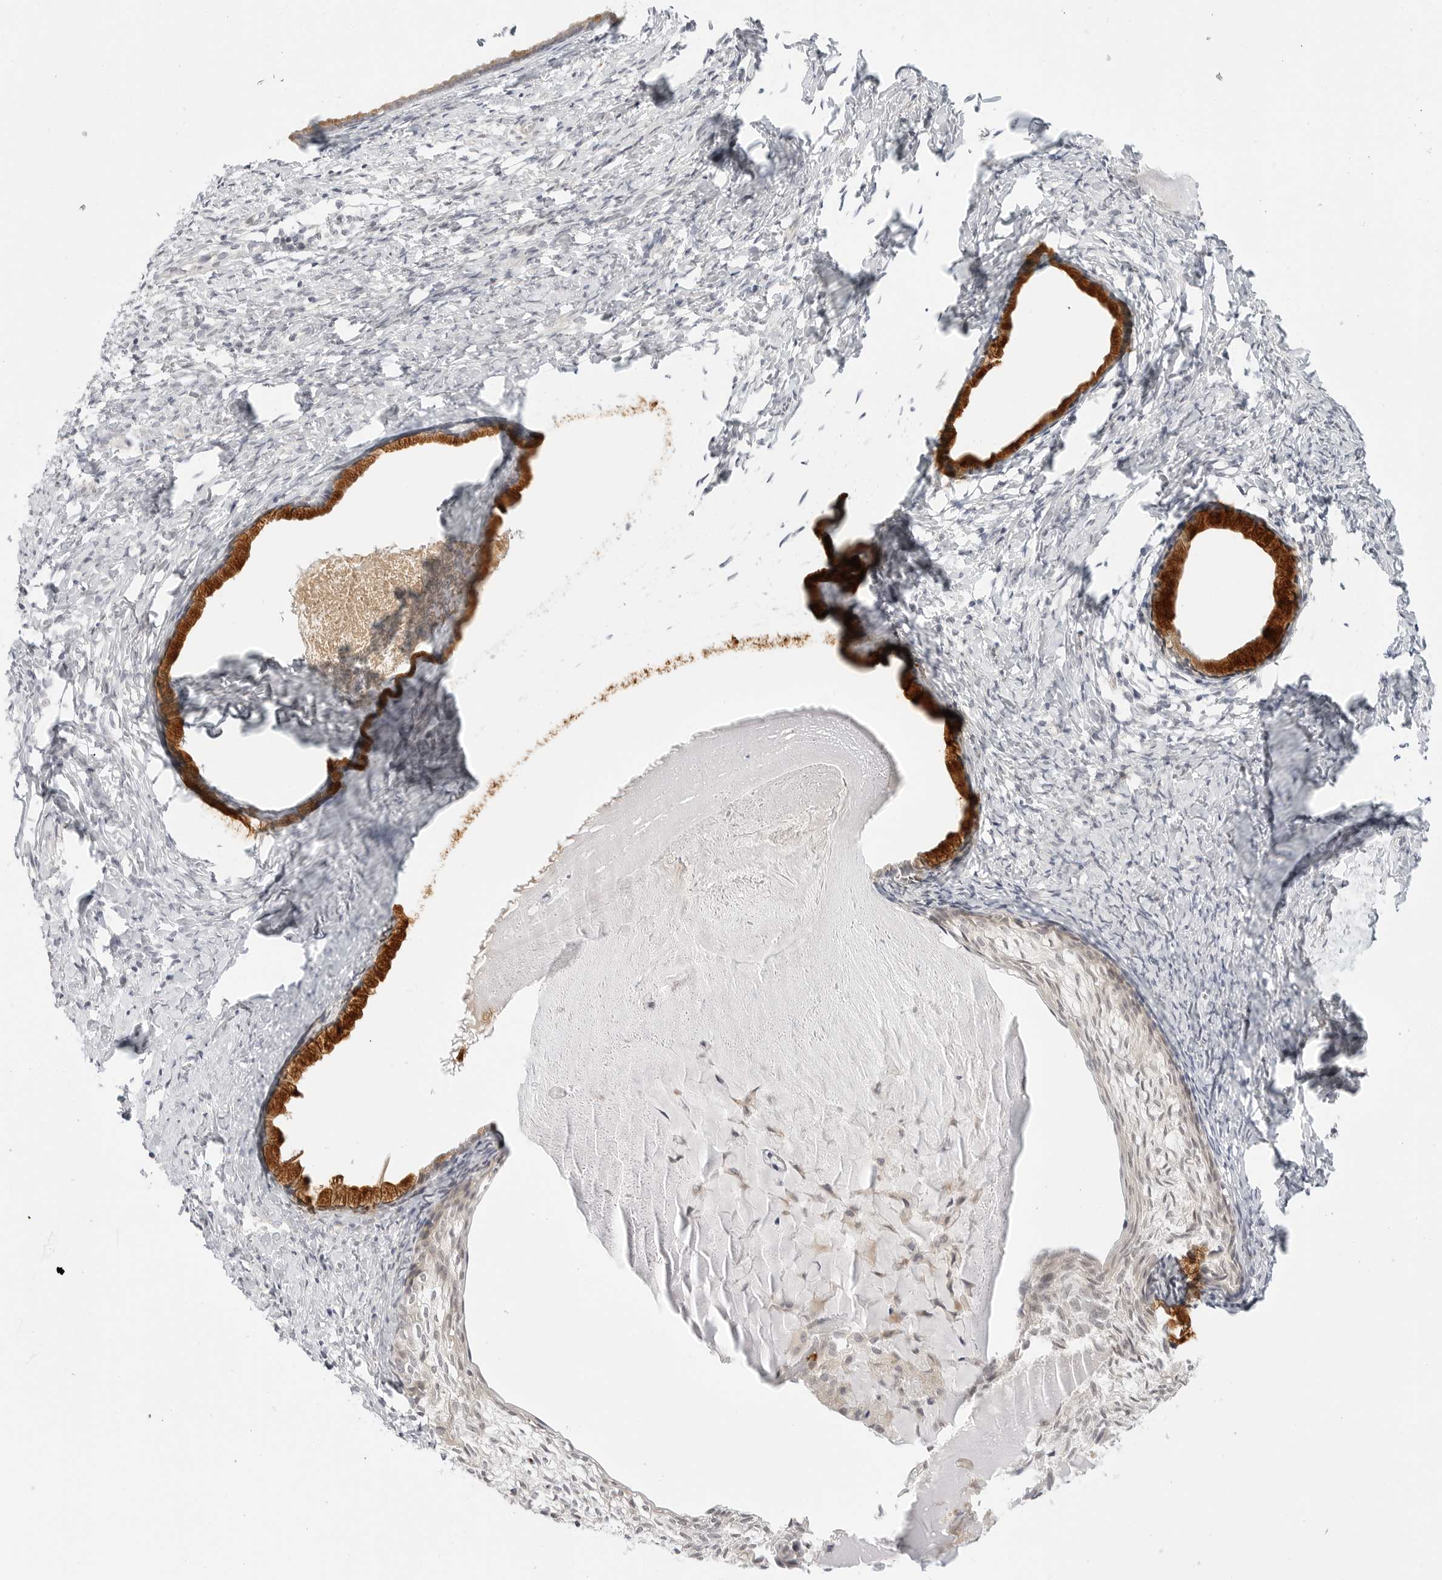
{"staining": {"intensity": "strong", "quantity": ">75%", "location": "cytoplasmic/membranous"}, "tissue": "cervix", "cell_type": "Glandular cells", "image_type": "normal", "snomed": [{"axis": "morphology", "description": "Normal tissue, NOS"}, {"axis": "topography", "description": "Cervix"}], "caption": "DAB immunohistochemical staining of unremarkable human cervix reveals strong cytoplasmic/membranous protein expression in about >75% of glandular cells.", "gene": "TCP1", "patient": {"sex": "female", "age": 75}}